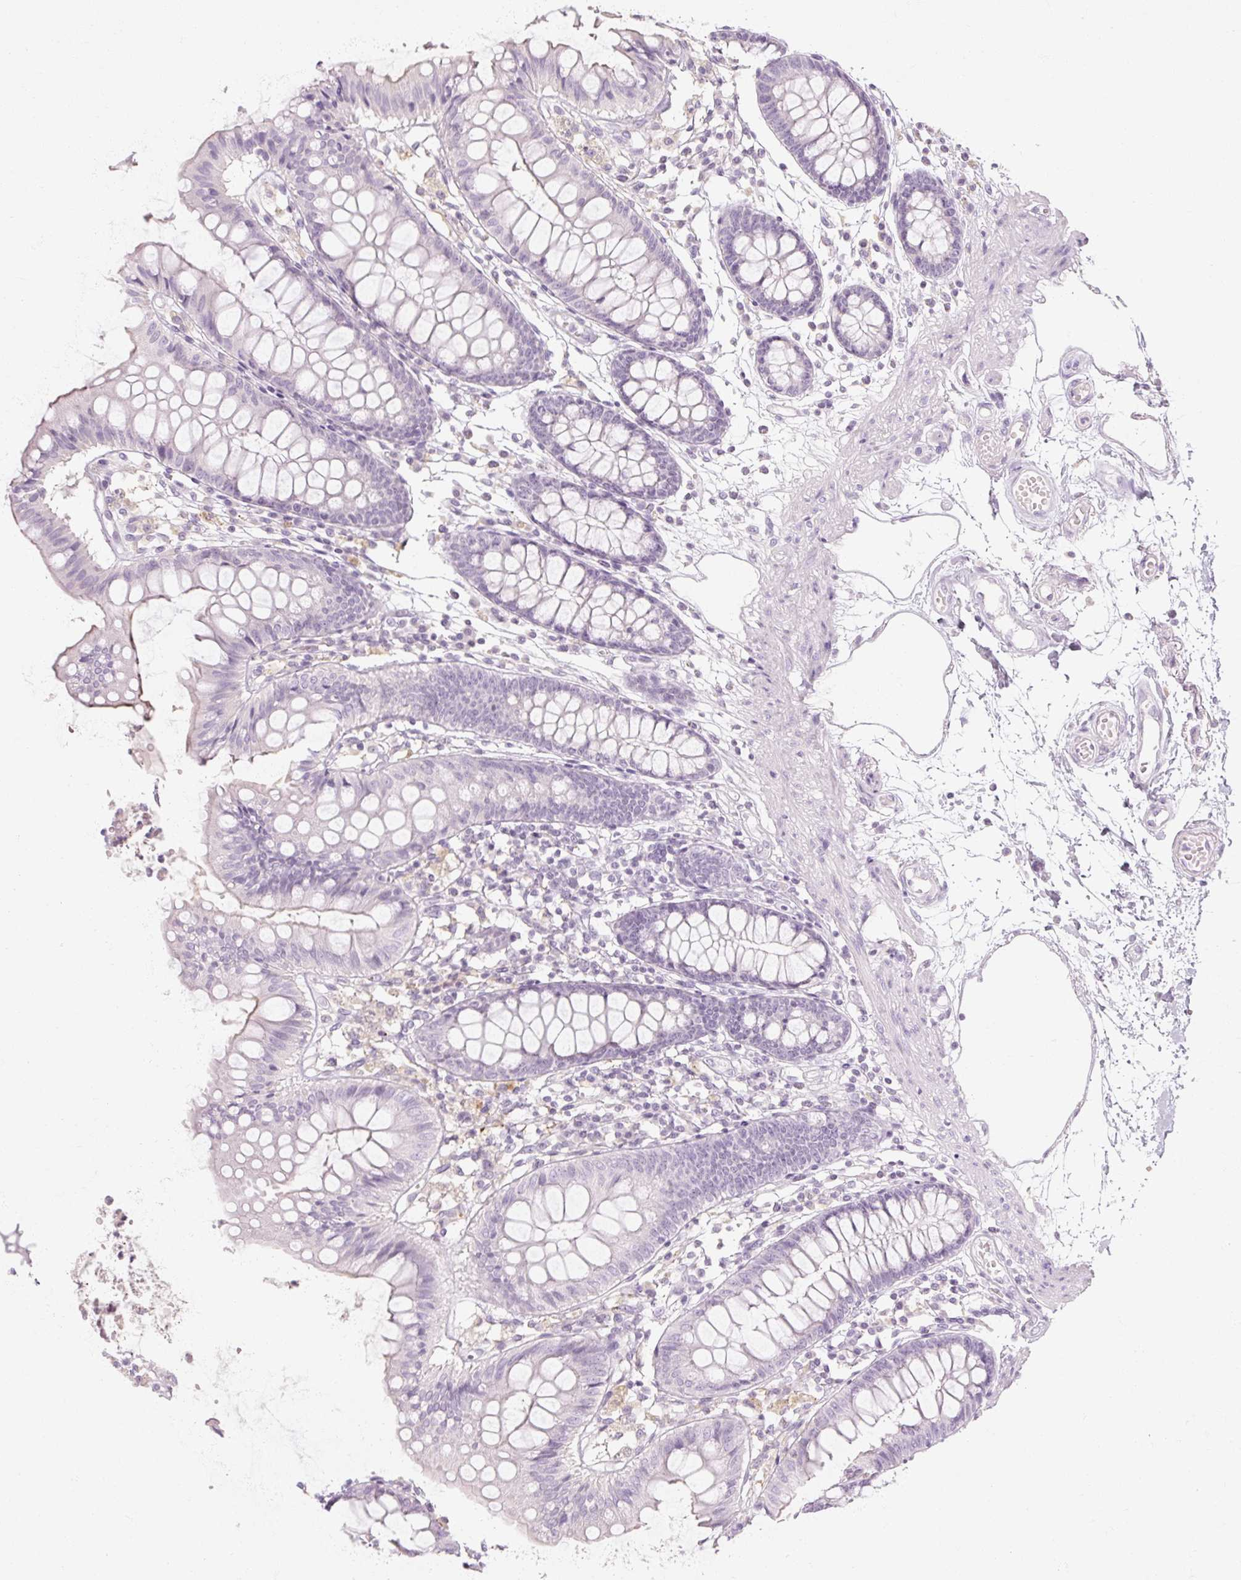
{"staining": {"intensity": "negative", "quantity": "none", "location": "none"}, "tissue": "colon", "cell_type": "Endothelial cells", "image_type": "normal", "snomed": [{"axis": "morphology", "description": "Normal tissue, NOS"}, {"axis": "topography", "description": "Colon"}], "caption": "Endothelial cells are negative for brown protein staining in benign colon. (Immunohistochemistry (ihc), brightfield microscopy, high magnification).", "gene": "NFE2L3", "patient": {"sex": "female", "age": 84}}